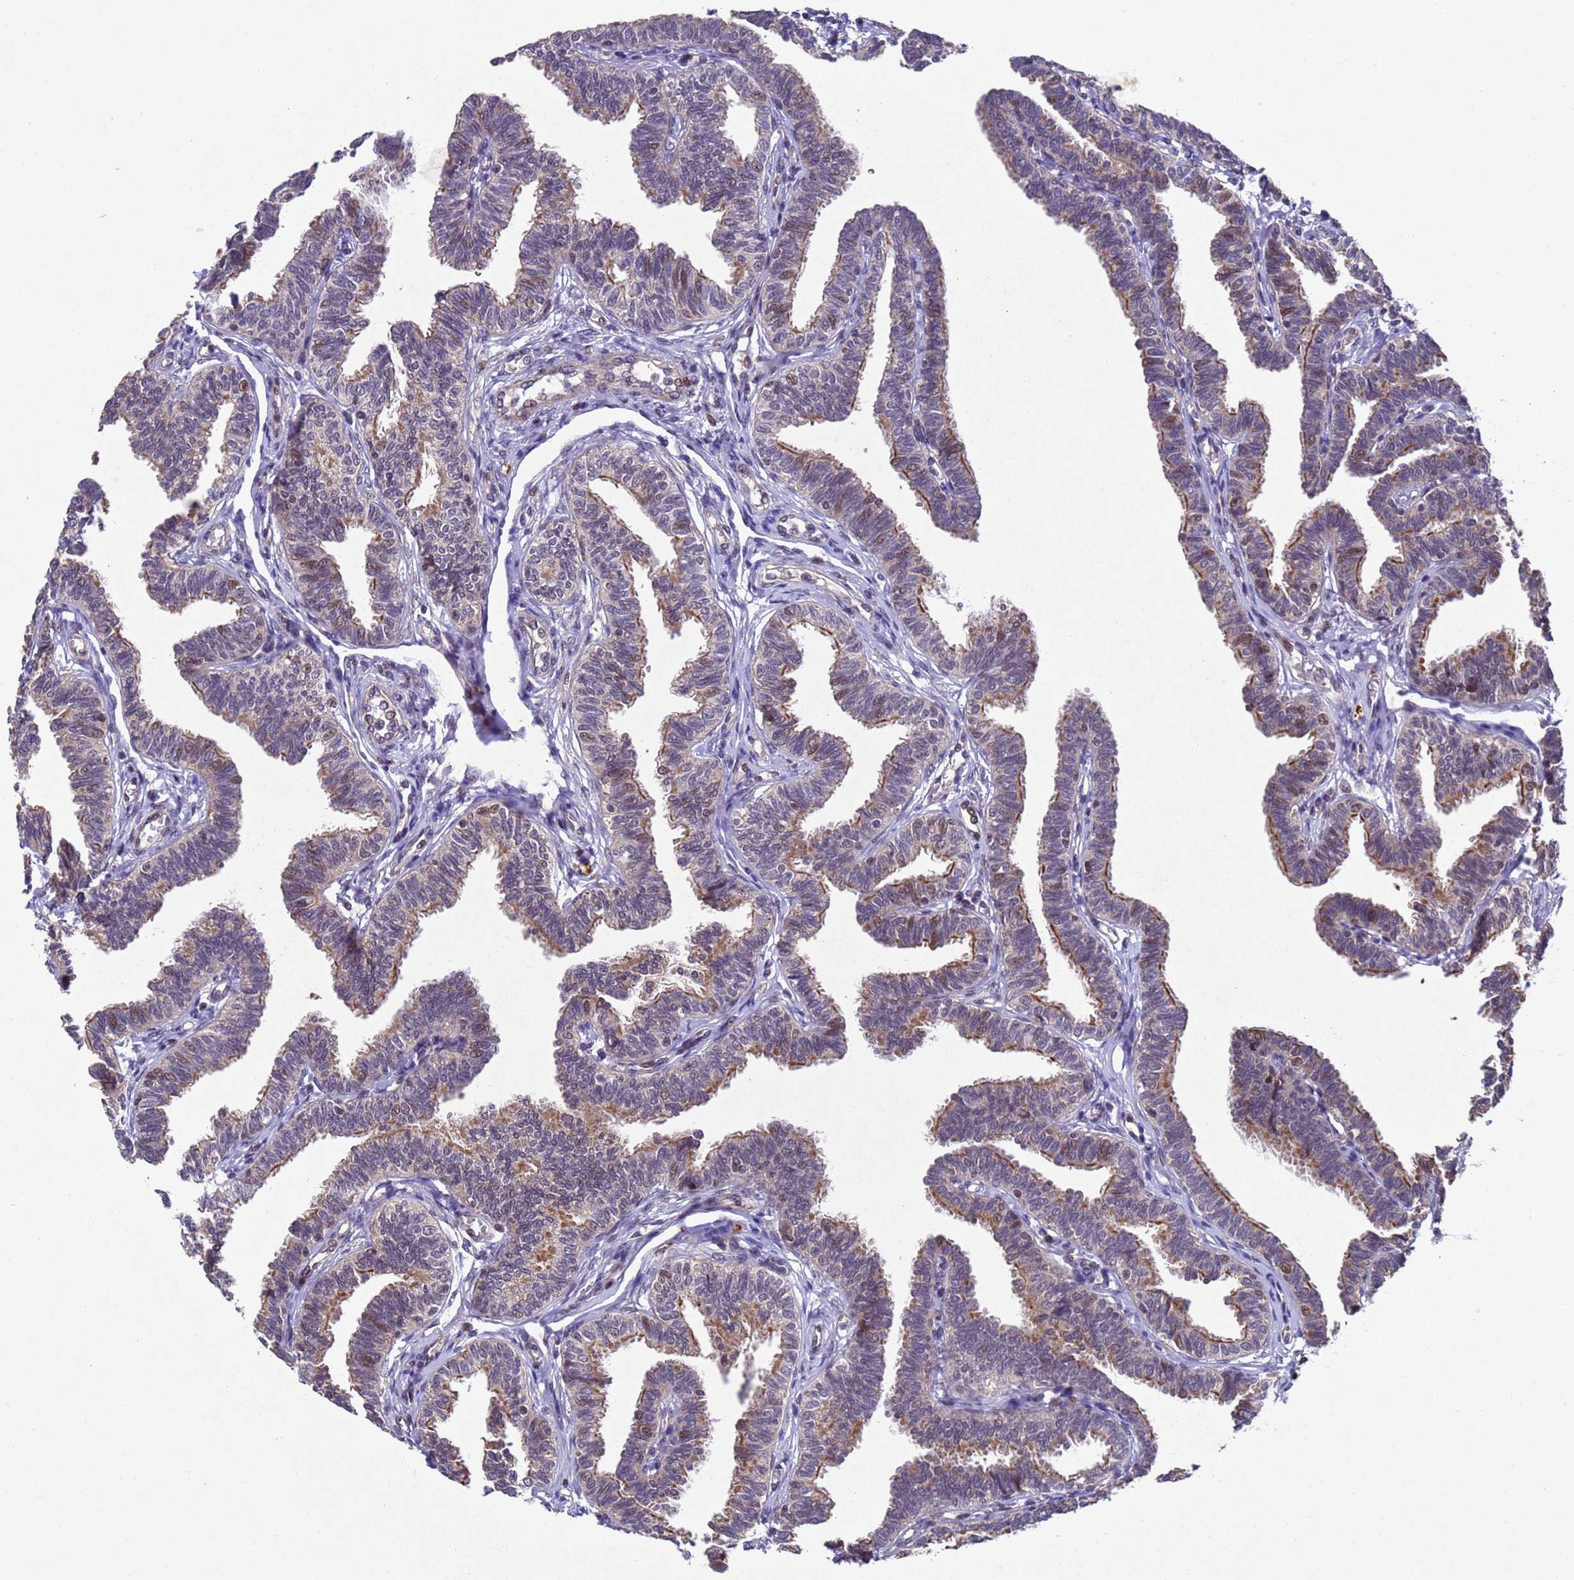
{"staining": {"intensity": "moderate", "quantity": "25%-75%", "location": "cytoplasmic/membranous,nuclear"}, "tissue": "fallopian tube", "cell_type": "Glandular cells", "image_type": "normal", "snomed": [{"axis": "morphology", "description": "Normal tissue, NOS"}, {"axis": "topography", "description": "Fallopian tube"}, {"axis": "topography", "description": "Ovary"}], "caption": "Normal fallopian tube demonstrates moderate cytoplasmic/membranous,nuclear staining in about 25%-75% of glandular cells, visualized by immunohistochemistry.", "gene": "TBK1", "patient": {"sex": "female", "age": 23}}